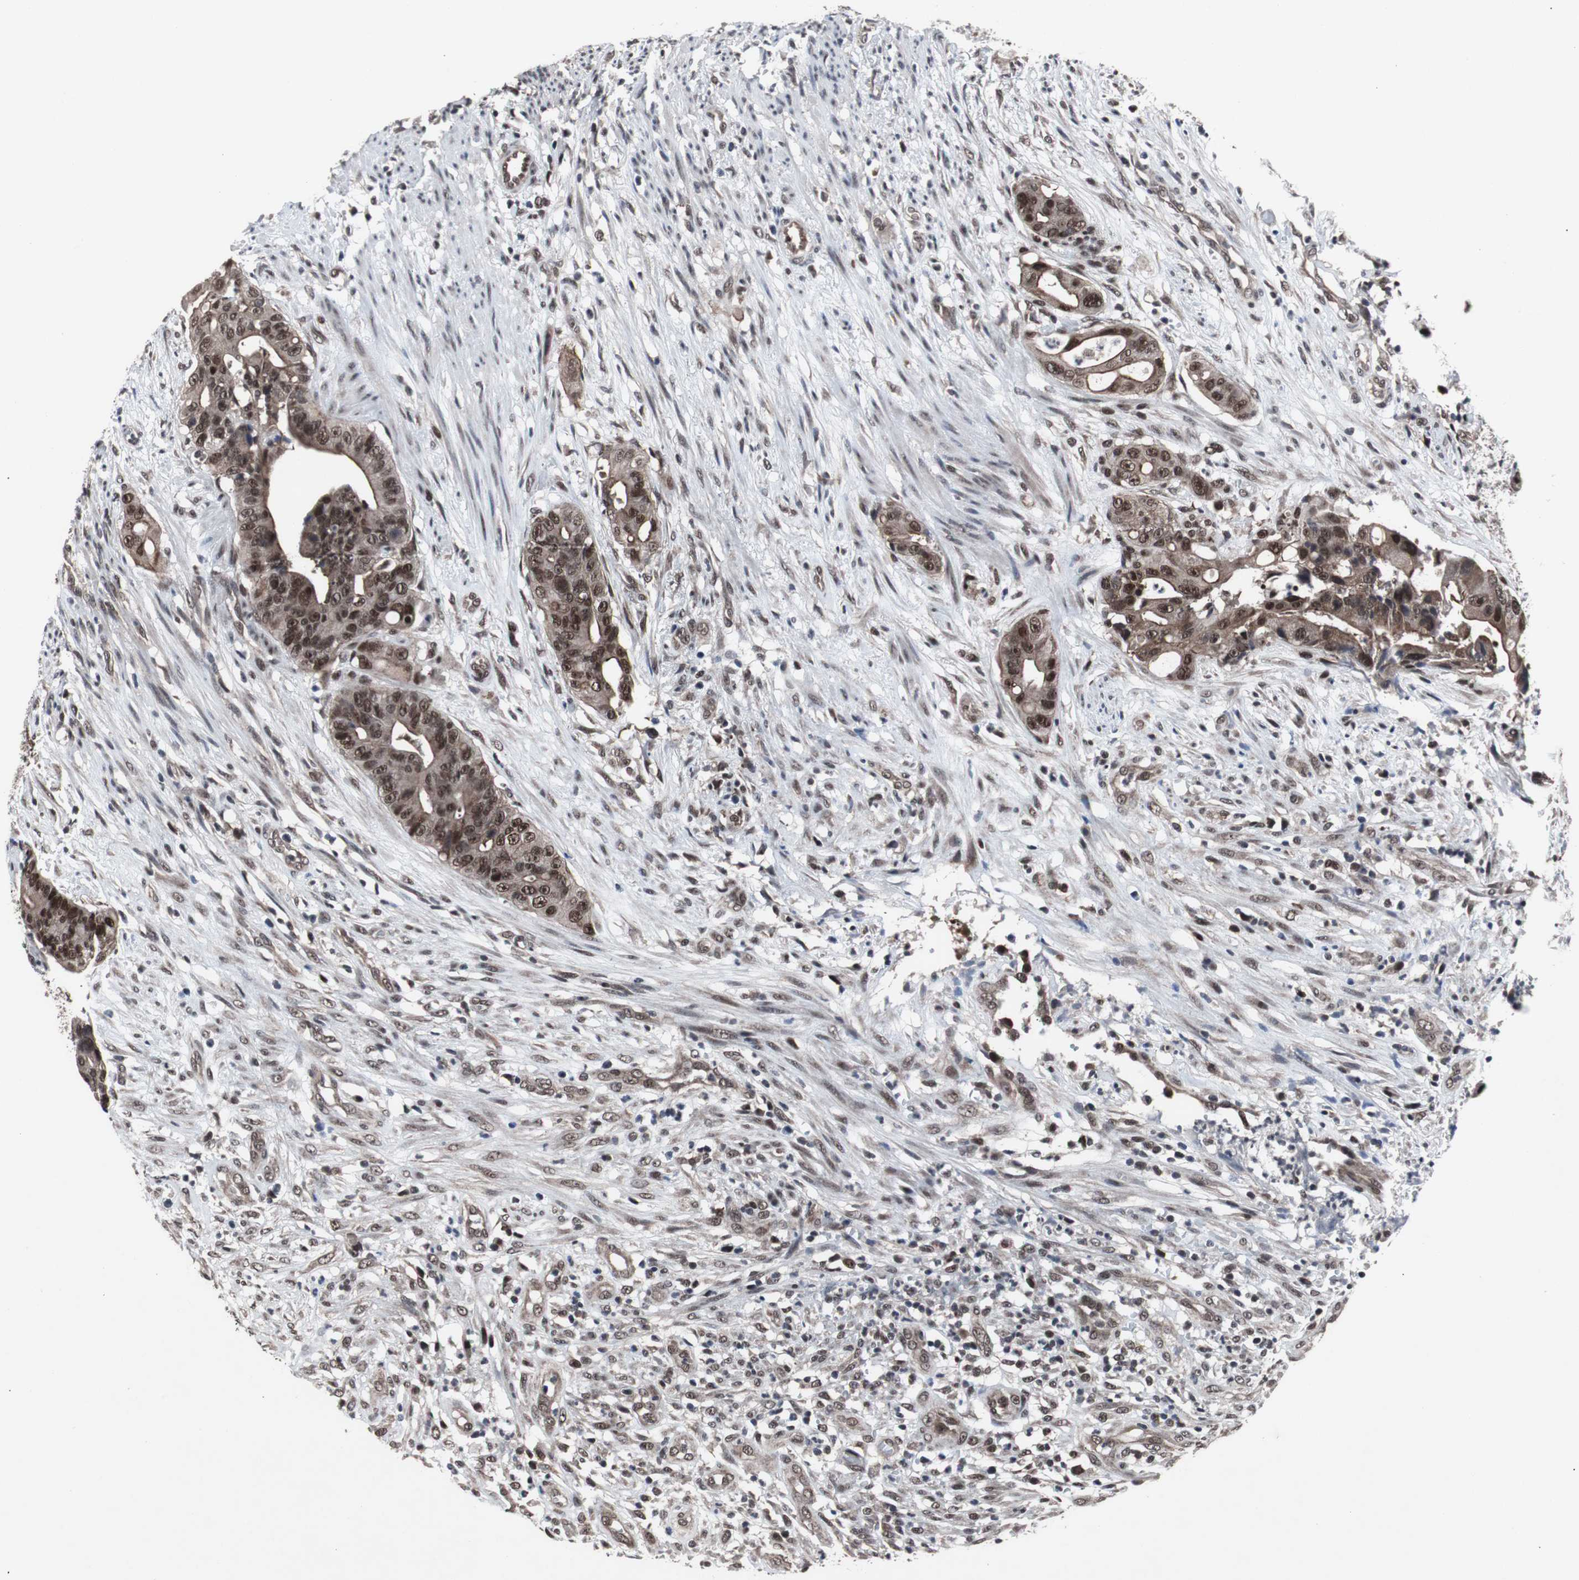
{"staining": {"intensity": "moderate", "quantity": ">75%", "location": "cytoplasmic/membranous,nuclear"}, "tissue": "colorectal cancer", "cell_type": "Tumor cells", "image_type": "cancer", "snomed": [{"axis": "morphology", "description": "Adenocarcinoma, NOS"}, {"axis": "topography", "description": "Colon"}], "caption": "Protein staining exhibits moderate cytoplasmic/membranous and nuclear positivity in approximately >75% of tumor cells in colorectal cancer. (Brightfield microscopy of DAB IHC at high magnification).", "gene": "GTF2F2", "patient": {"sex": "female", "age": 57}}